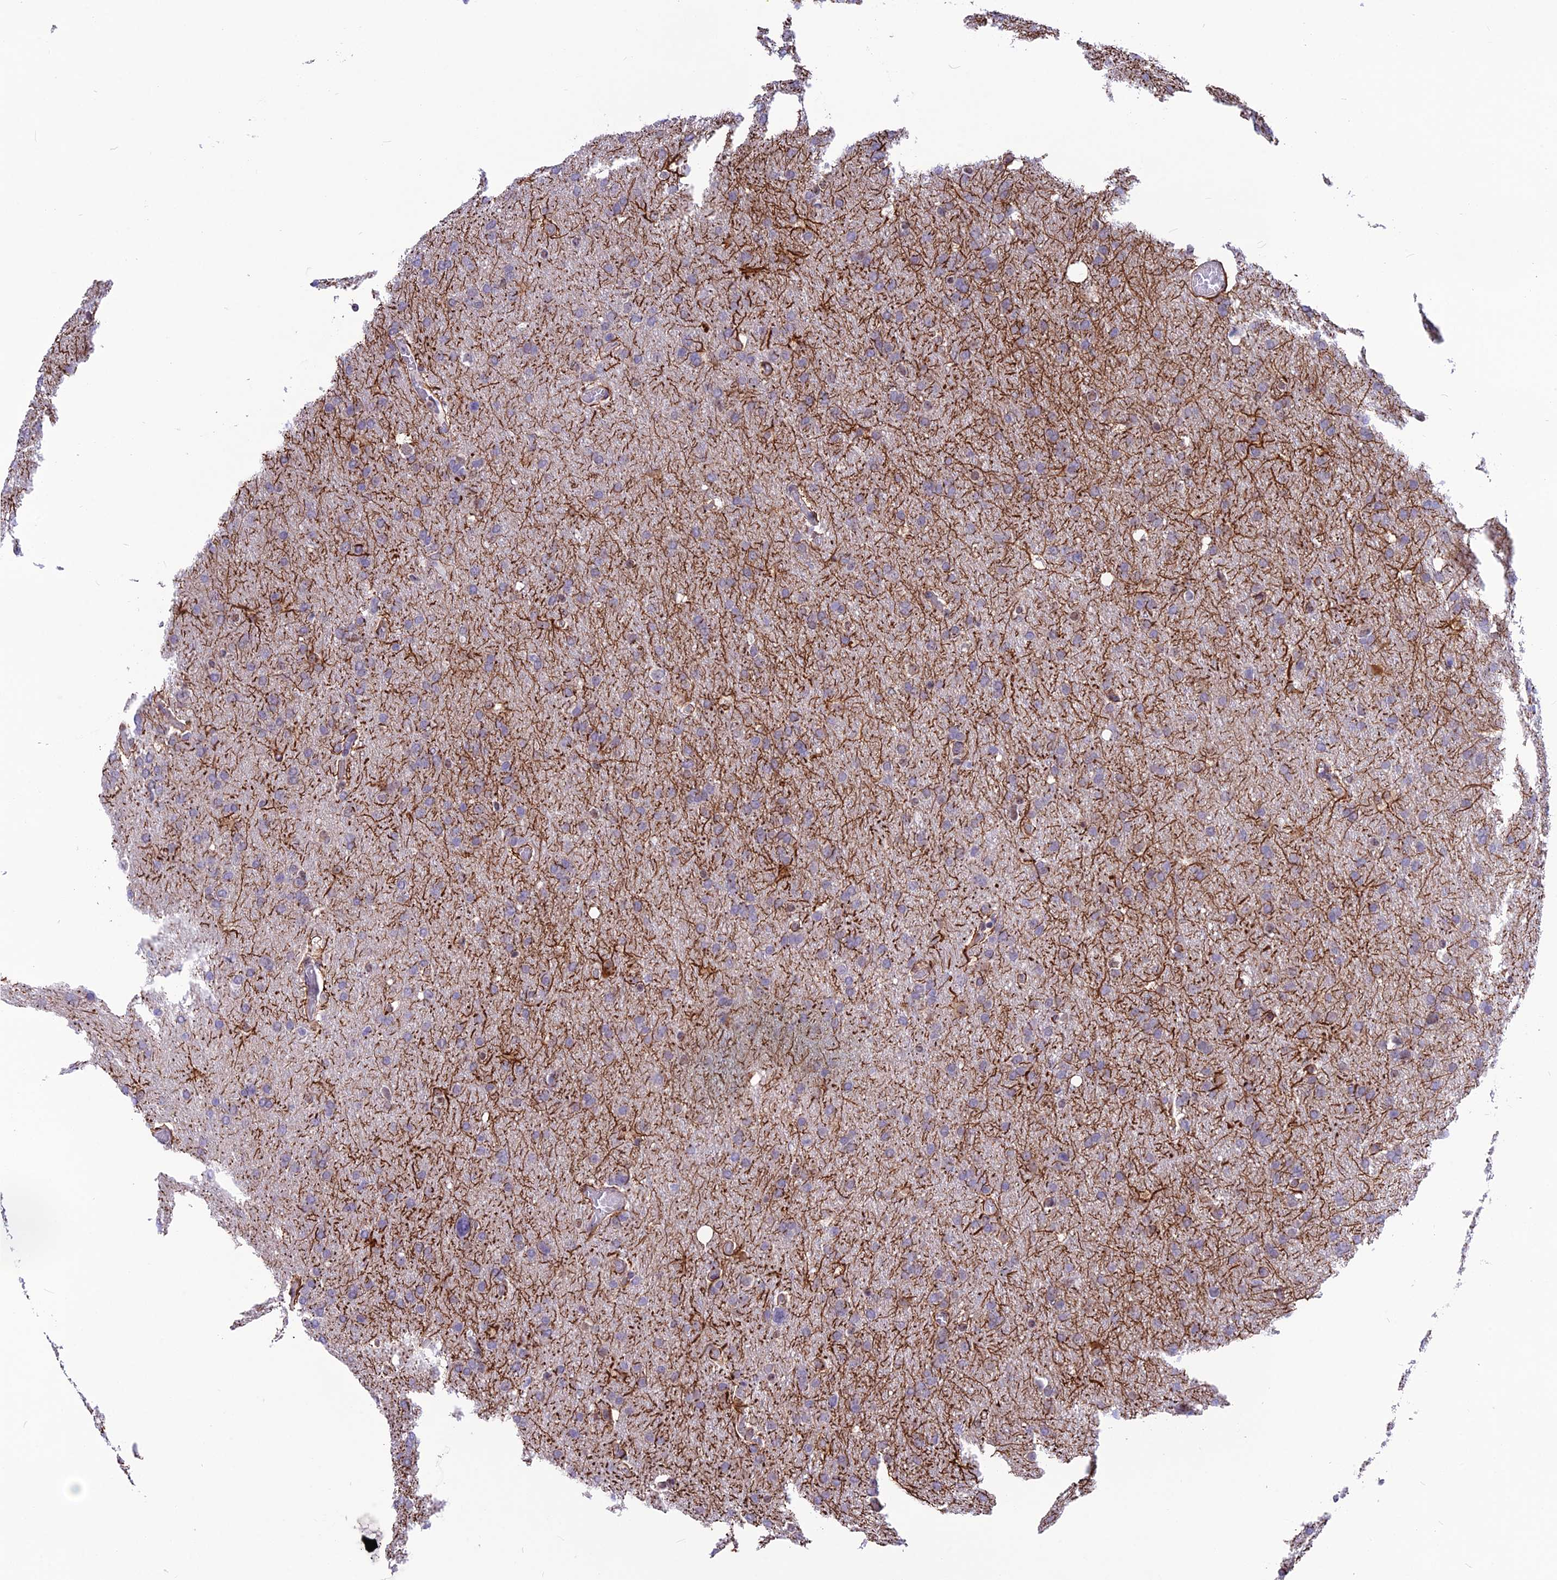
{"staining": {"intensity": "negative", "quantity": "none", "location": "none"}, "tissue": "glioma", "cell_type": "Tumor cells", "image_type": "cancer", "snomed": [{"axis": "morphology", "description": "Glioma, malignant, High grade"}, {"axis": "topography", "description": "Cerebral cortex"}], "caption": "Immunohistochemistry micrograph of neoplastic tissue: human malignant high-grade glioma stained with DAB (3,3'-diaminobenzidine) exhibits no significant protein positivity in tumor cells.", "gene": "MIS12", "patient": {"sex": "female", "age": 36}}